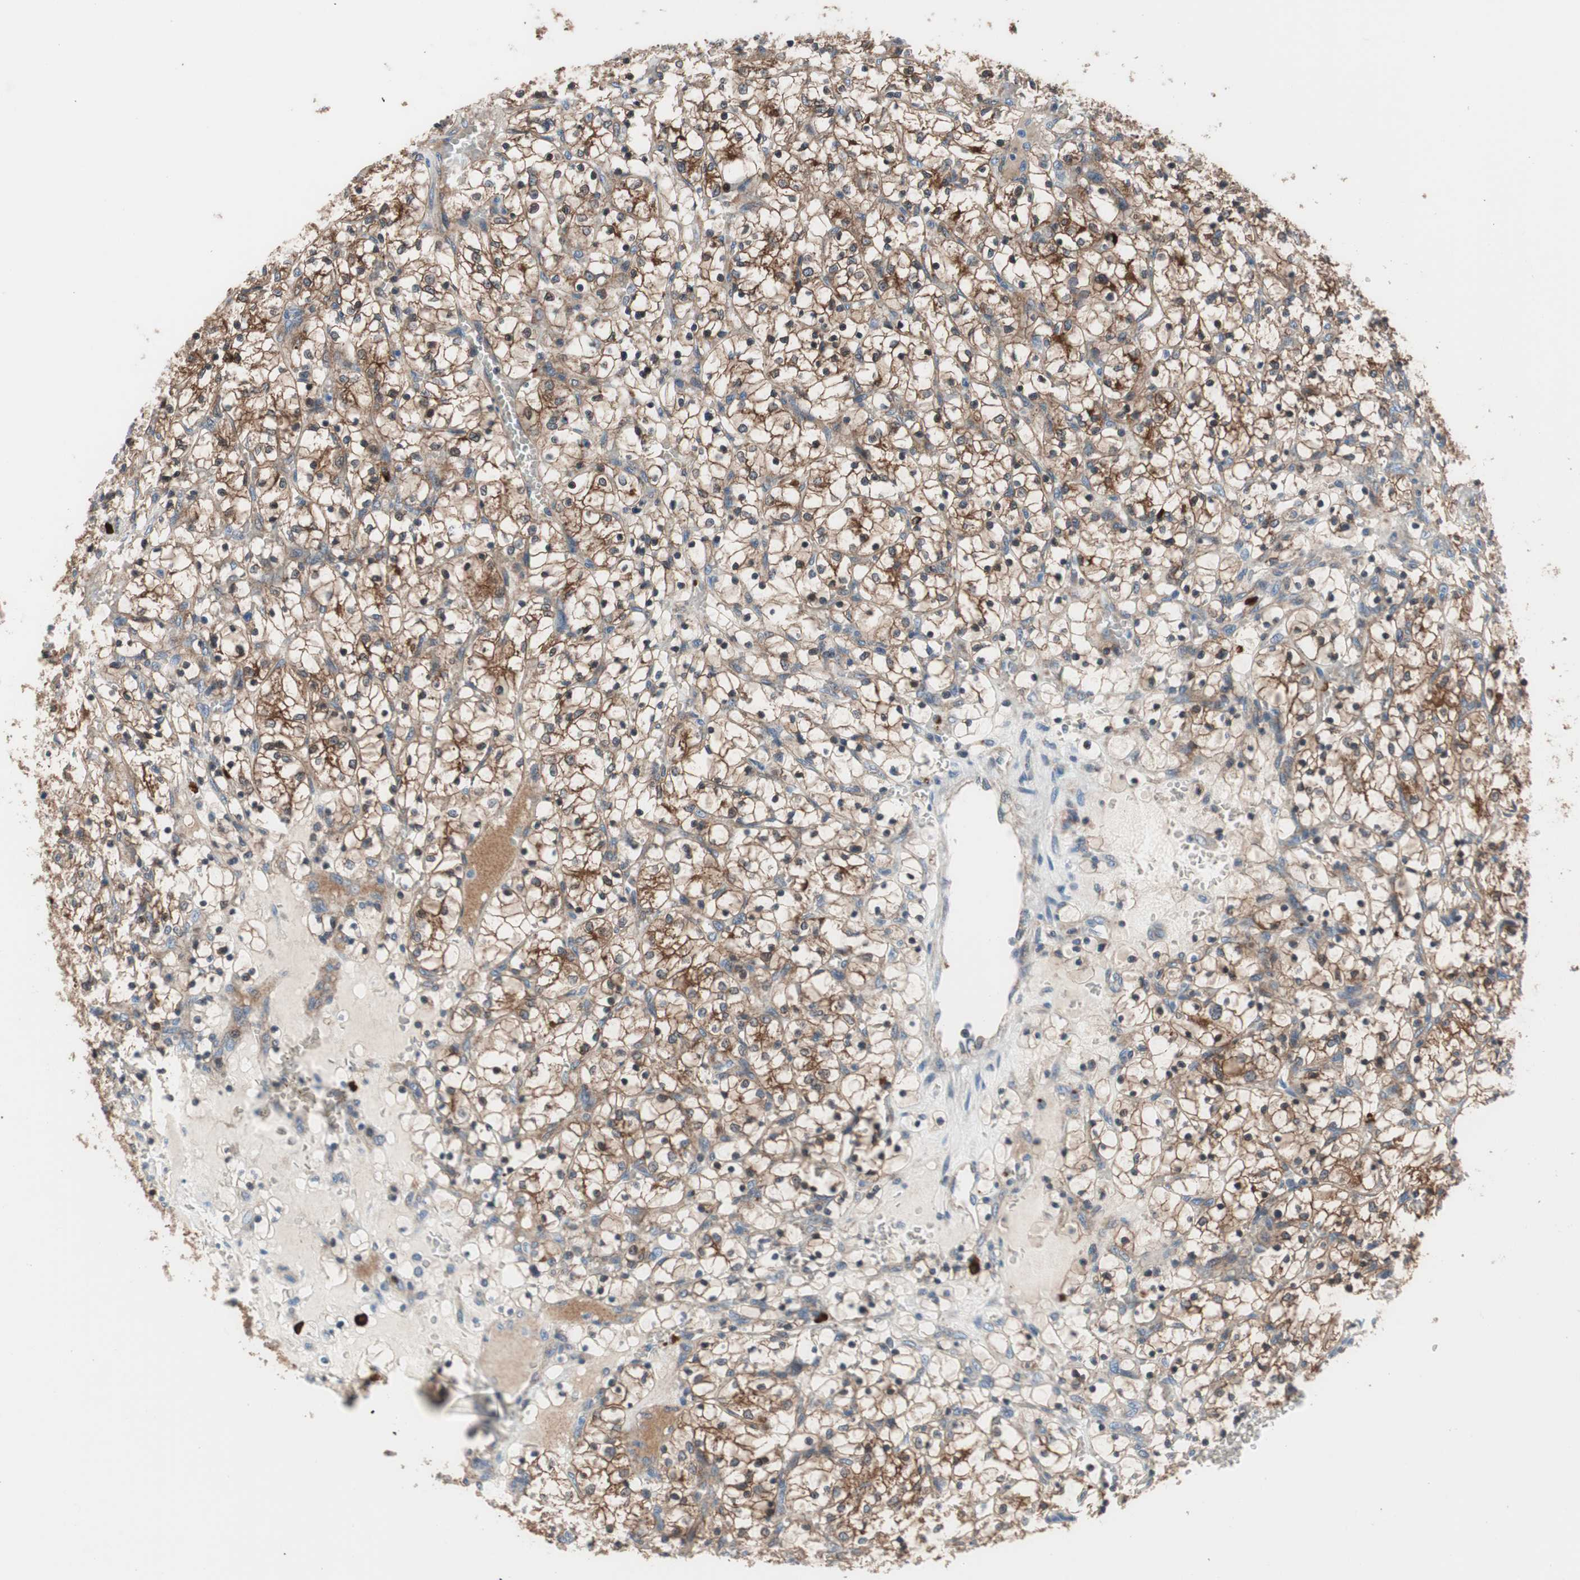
{"staining": {"intensity": "moderate", "quantity": ">75%", "location": "cytoplasmic/membranous"}, "tissue": "renal cancer", "cell_type": "Tumor cells", "image_type": "cancer", "snomed": [{"axis": "morphology", "description": "Adenocarcinoma, NOS"}, {"axis": "topography", "description": "Kidney"}], "caption": "IHC of renal adenocarcinoma reveals medium levels of moderate cytoplasmic/membranous positivity in about >75% of tumor cells.", "gene": "PRDX2", "patient": {"sex": "female", "age": 69}}